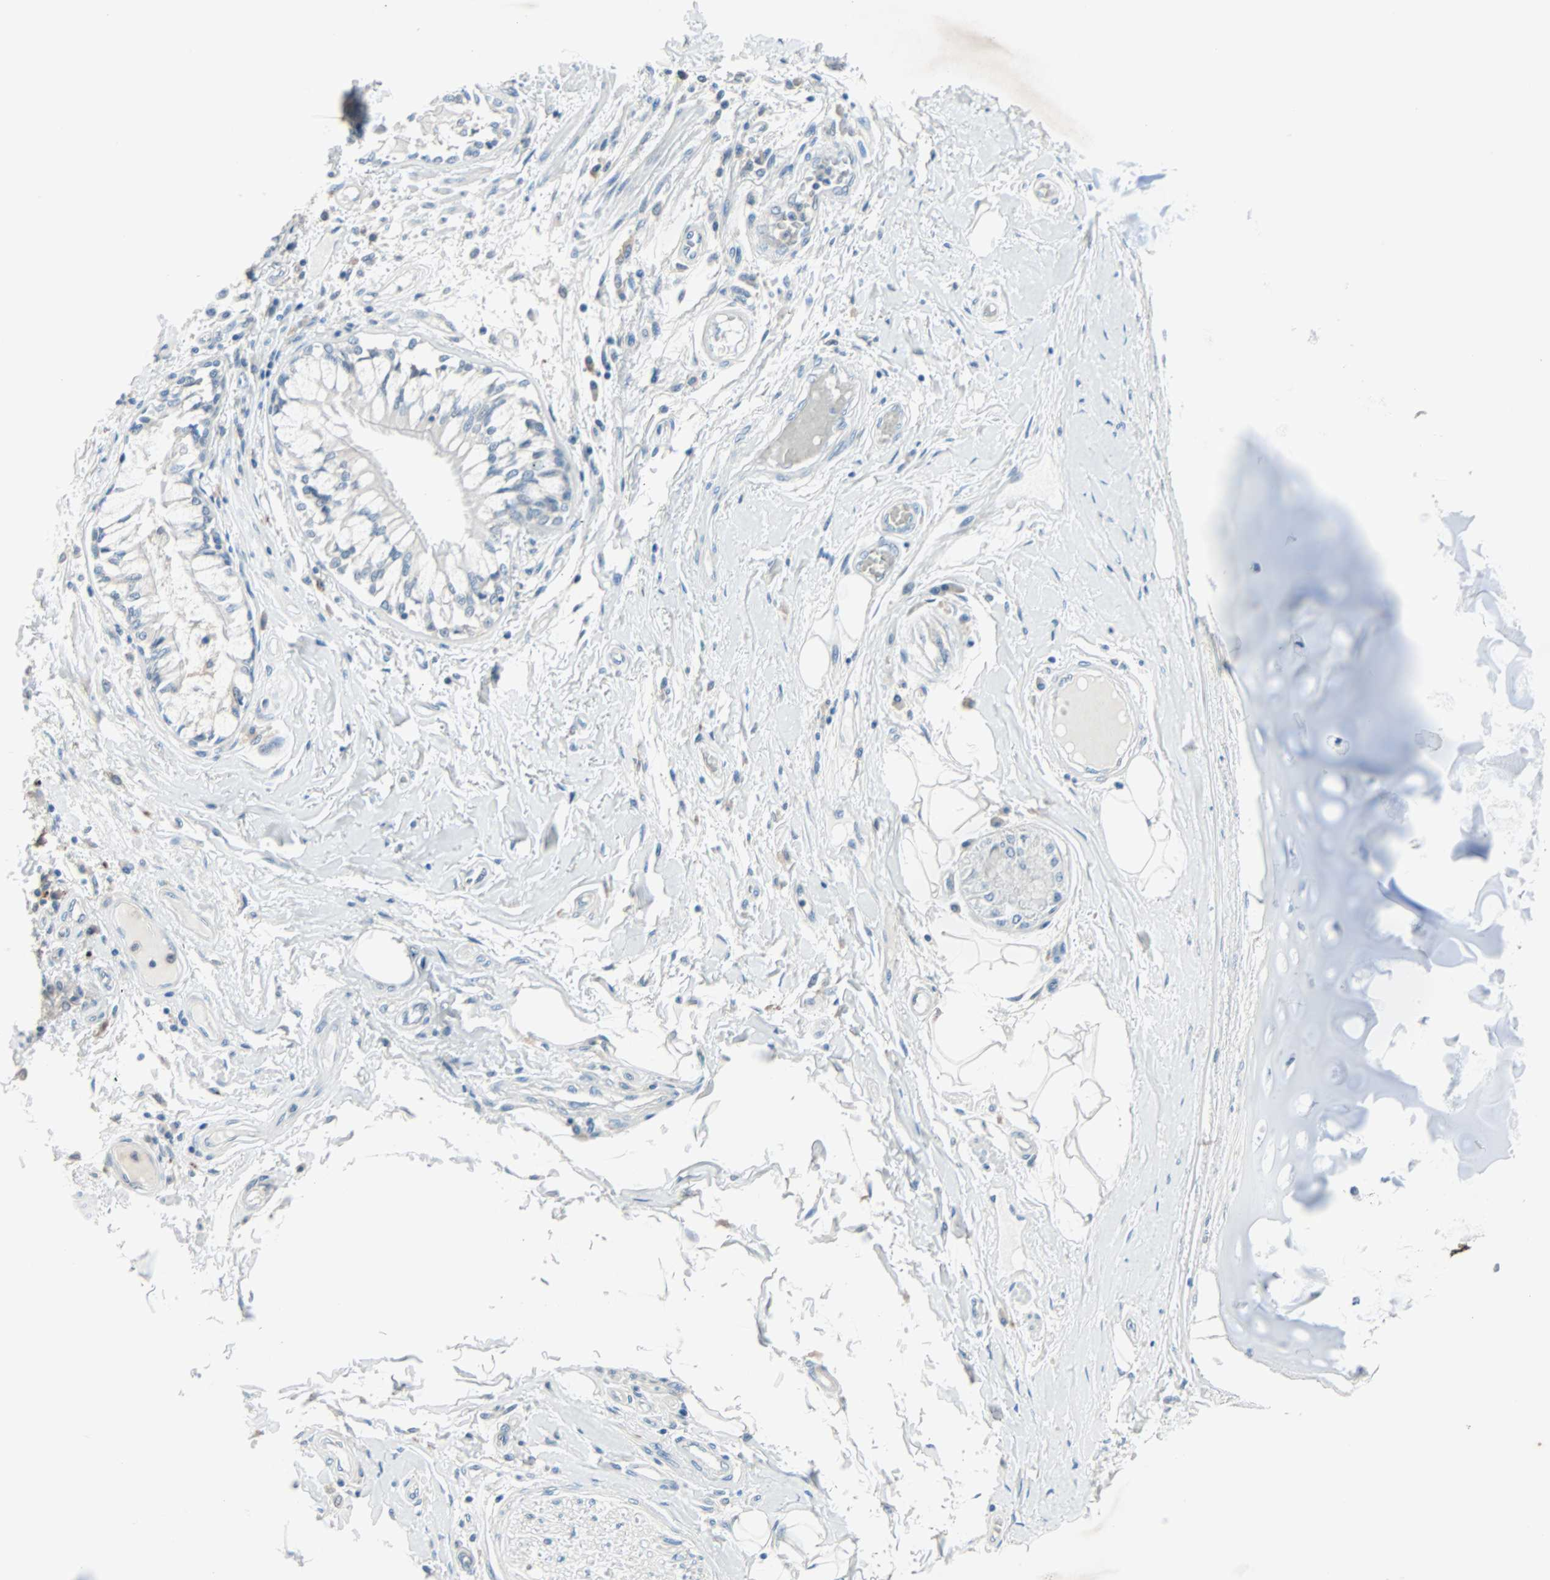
{"staining": {"intensity": "weak", "quantity": "<25%", "location": "cytoplasmic/membranous"}, "tissue": "bronchus", "cell_type": "Respiratory epithelial cells", "image_type": "normal", "snomed": [{"axis": "morphology", "description": "Normal tissue, NOS"}, {"axis": "topography", "description": "Cartilage tissue"}, {"axis": "topography", "description": "Bronchus"}, {"axis": "topography", "description": "Lung"}, {"axis": "topography", "description": "Peripheral nerve tissue"}], "caption": "Human bronchus stained for a protein using immunohistochemistry (IHC) reveals no positivity in respiratory epithelial cells.", "gene": "SMIM8", "patient": {"sex": "female", "age": 49}}